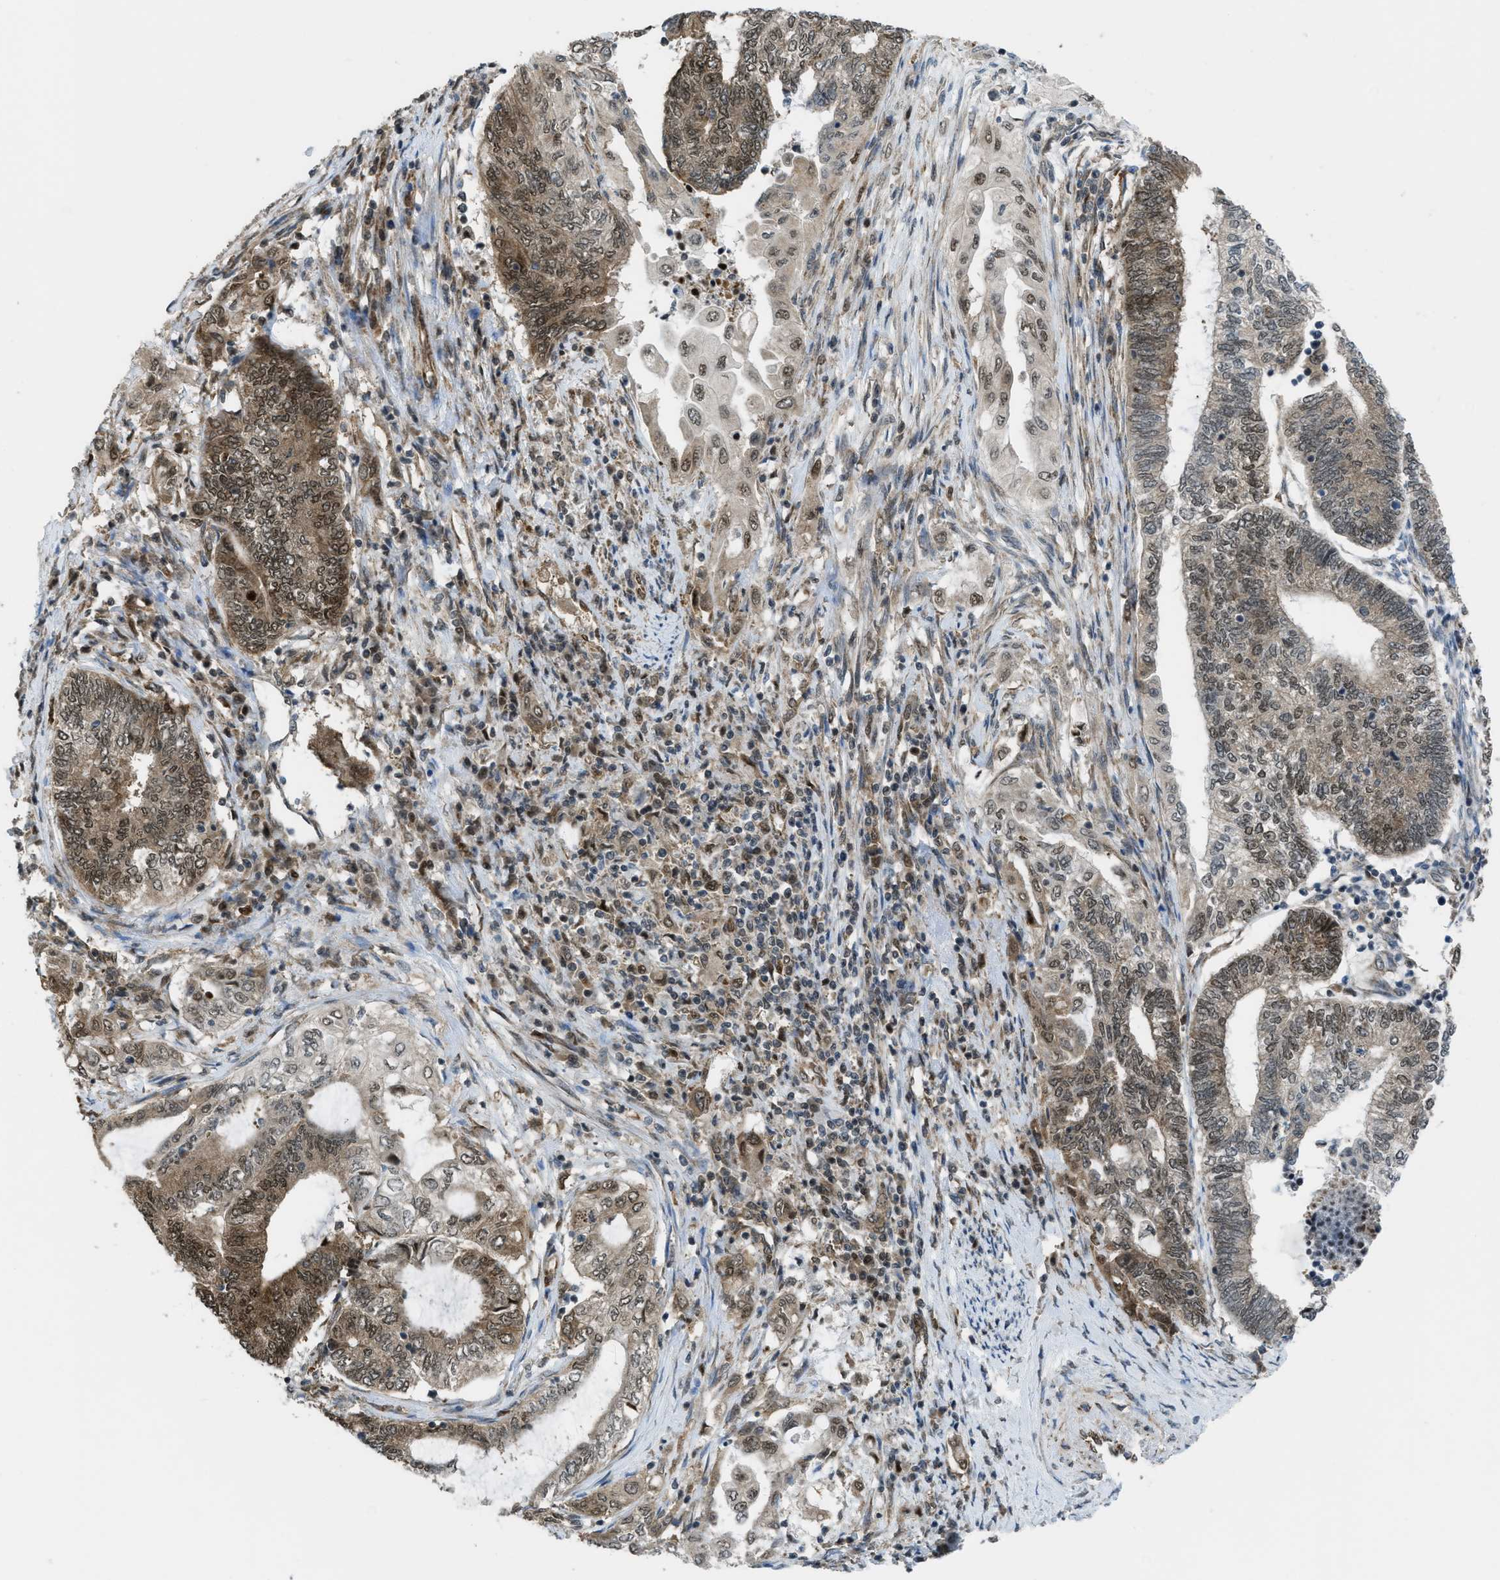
{"staining": {"intensity": "moderate", "quantity": ">75%", "location": "cytoplasmic/membranous,nuclear"}, "tissue": "endometrial cancer", "cell_type": "Tumor cells", "image_type": "cancer", "snomed": [{"axis": "morphology", "description": "Adenocarcinoma, NOS"}, {"axis": "topography", "description": "Uterus"}, {"axis": "topography", "description": "Endometrium"}], "caption": "Moderate cytoplasmic/membranous and nuclear expression for a protein is seen in about >75% of tumor cells of adenocarcinoma (endometrial) using IHC.", "gene": "TNPO1", "patient": {"sex": "female", "age": 70}}